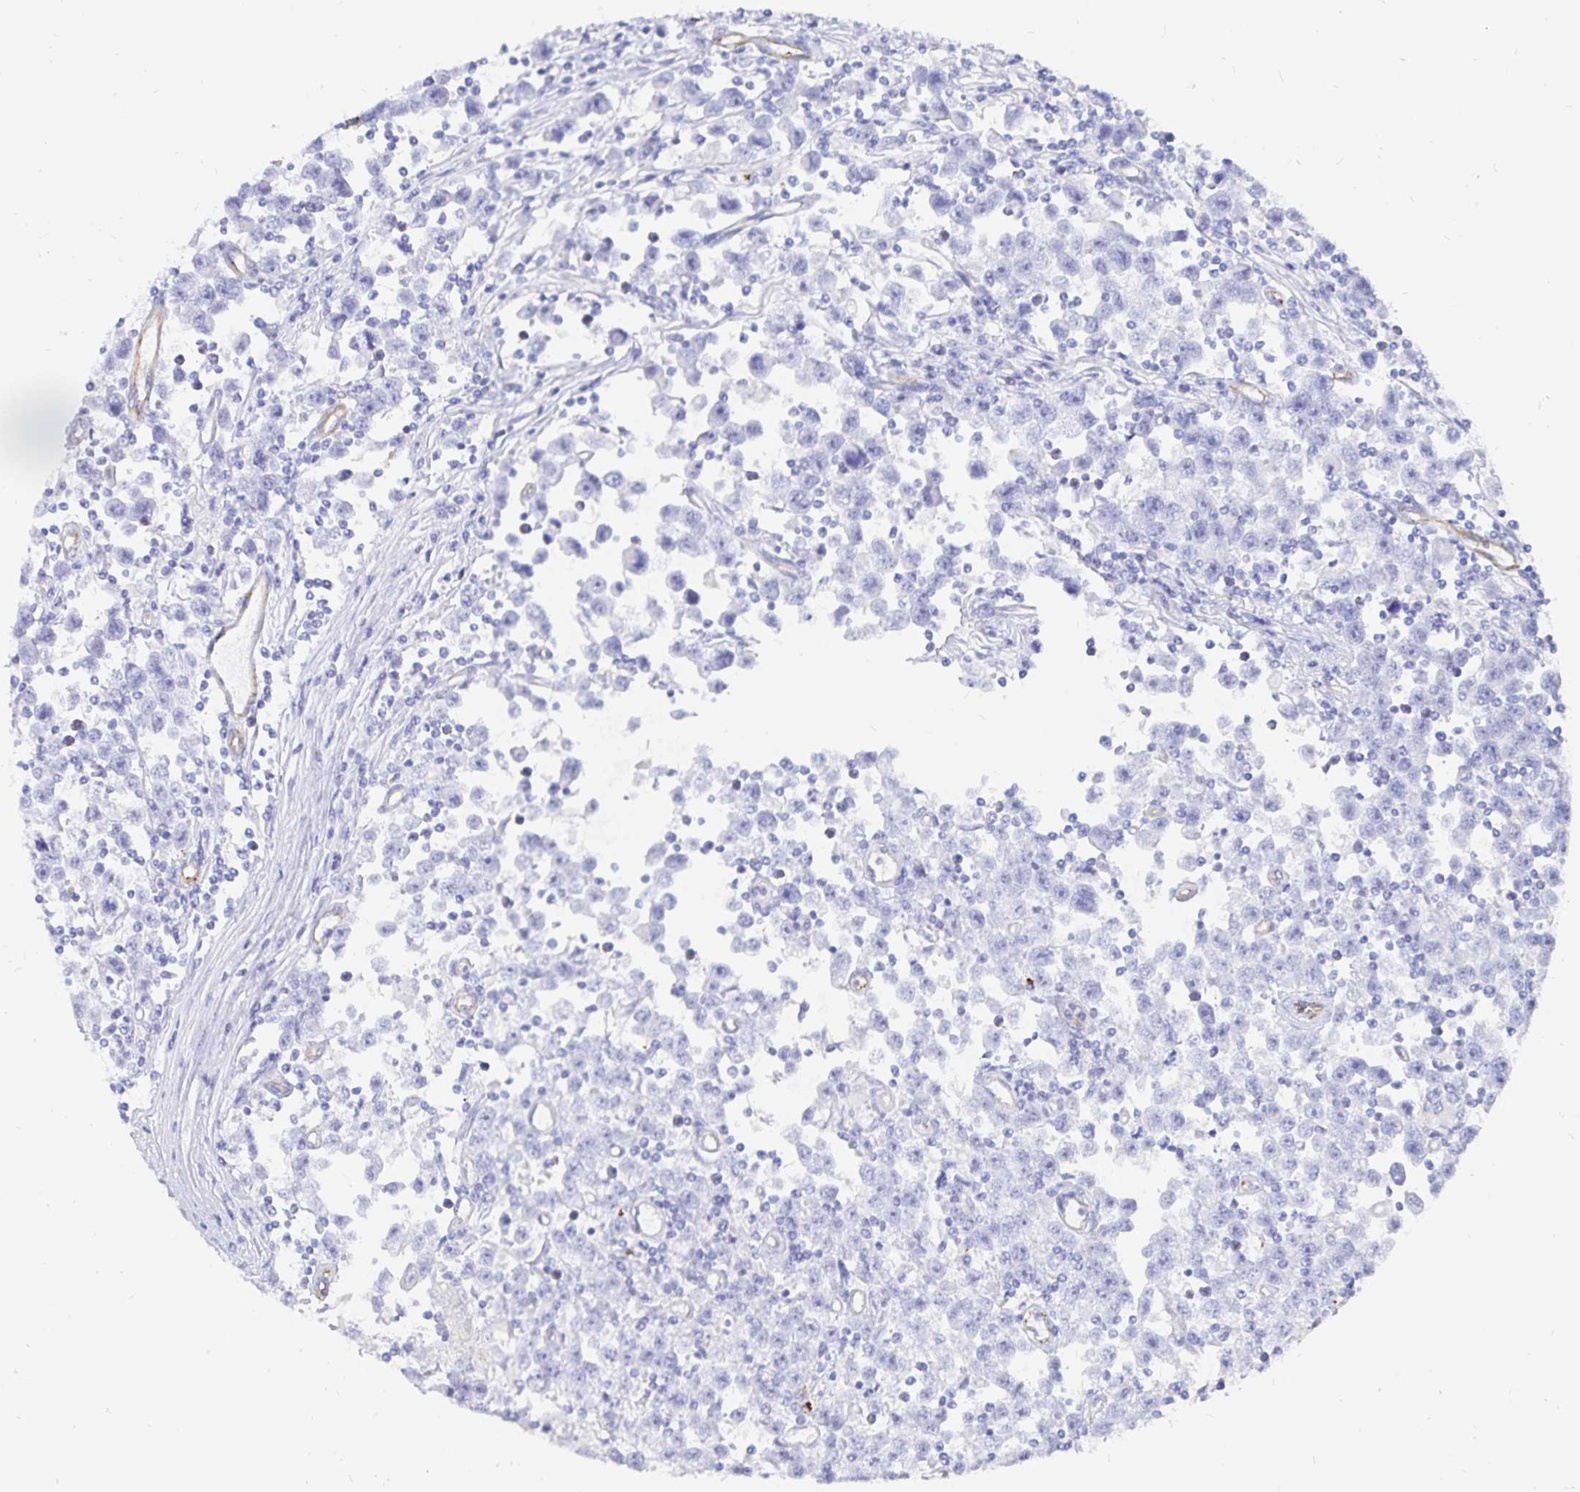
{"staining": {"intensity": "negative", "quantity": "none", "location": "none"}, "tissue": "testis cancer", "cell_type": "Tumor cells", "image_type": "cancer", "snomed": [{"axis": "morphology", "description": "Seminoma, NOS"}, {"axis": "topography", "description": "Testis"}], "caption": "Seminoma (testis) was stained to show a protein in brown. There is no significant staining in tumor cells.", "gene": "INSL5", "patient": {"sex": "male", "age": 31}}